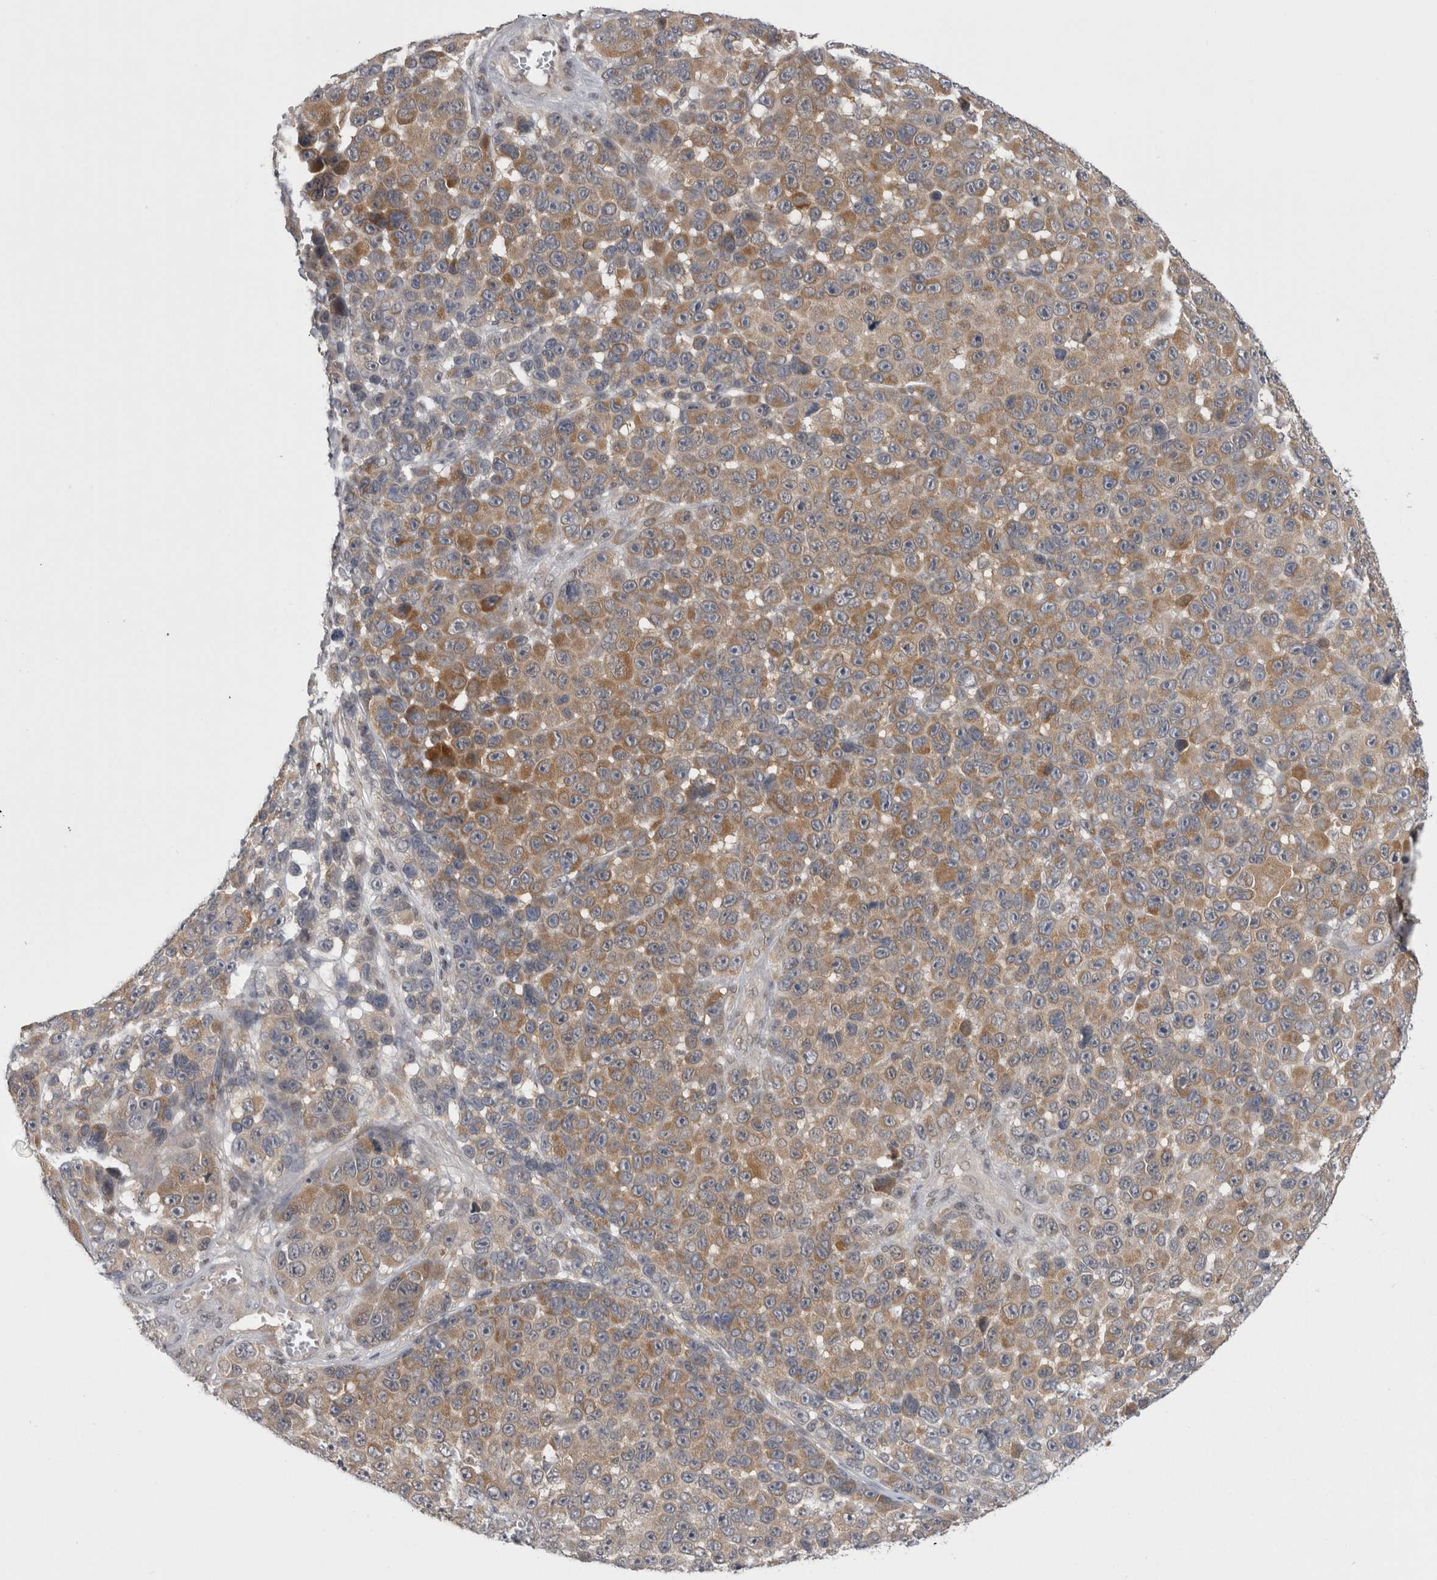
{"staining": {"intensity": "moderate", "quantity": ">75%", "location": "cytoplasmic/membranous"}, "tissue": "melanoma", "cell_type": "Tumor cells", "image_type": "cancer", "snomed": [{"axis": "morphology", "description": "Malignant melanoma, NOS"}, {"axis": "topography", "description": "Skin"}], "caption": "Protein positivity by immunohistochemistry exhibits moderate cytoplasmic/membranous positivity in approximately >75% of tumor cells in melanoma.", "gene": "PSMB2", "patient": {"sex": "male", "age": 53}}